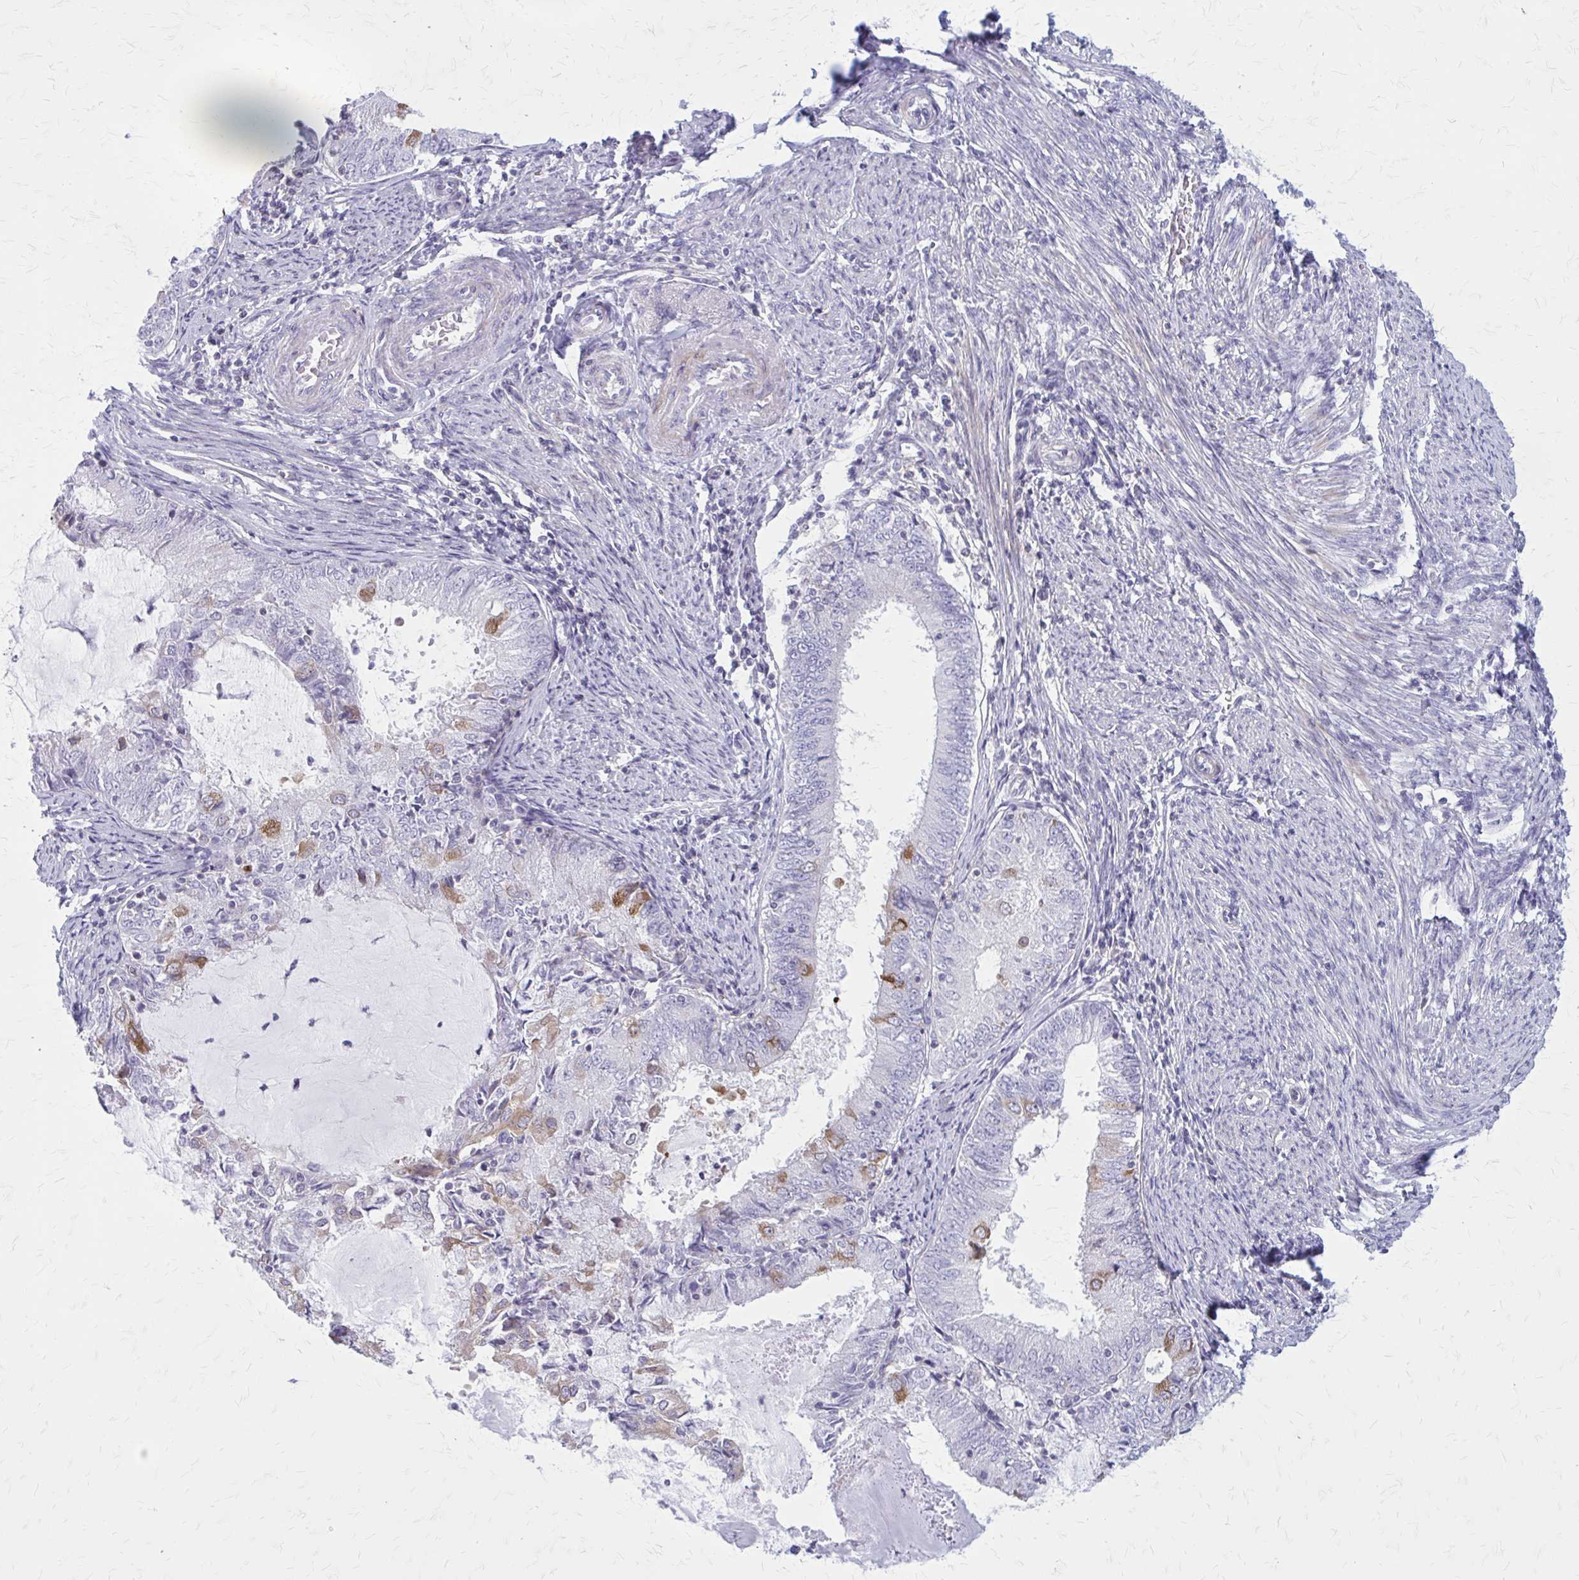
{"staining": {"intensity": "moderate", "quantity": "<25%", "location": "cytoplasmic/membranous"}, "tissue": "endometrial cancer", "cell_type": "Tumor cells", "image_type": "cancer", "snomed": [{"axis": "morphology", "description": "Adenocarcinoma, NOS"}, {"axis": "topography", "description": "Endometrium"}], "caption": "Immunohistochemistry staining of endometrial cancer, which reveals low levels of moderate cytoplasmic/membranous staining in approximately <25% of tumor cells indicating moderate cytoplasmic/membranous protein positivity. The staining was performed using DAB (3,3'-diaminobenzidine) (brown) for protein detection and nuclei were counterstained in hematoxylin (blue).", "gene": "PITPNM1", "patient": {"sex": "female", "age": 57}}